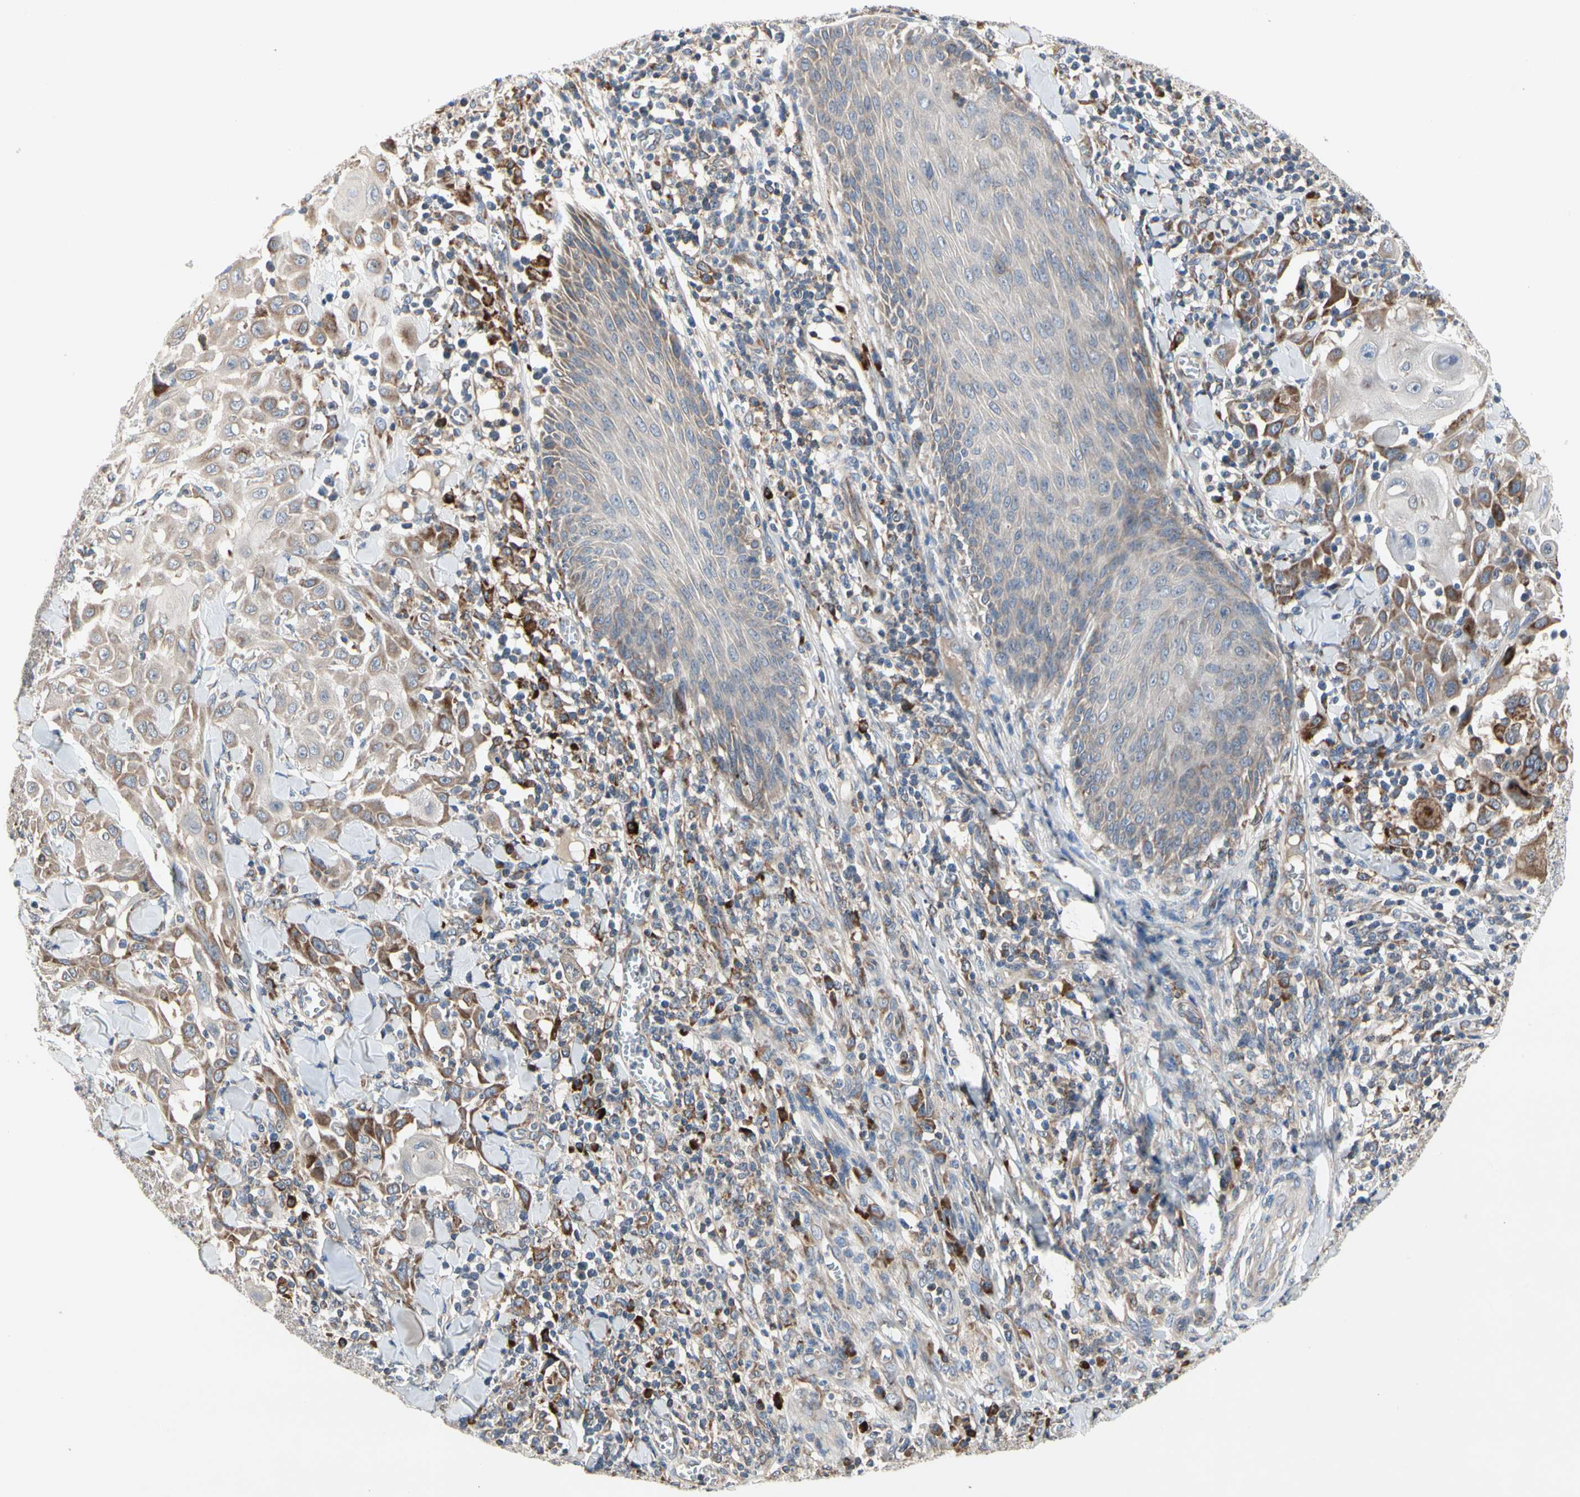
{"staining": {"intensity": "weak", "quantity": ">75%", "location": "cytoplasmic/membranous"}, "tissue": "skin cancer", "cell_type": "Tumor cells", "image_type": "cancer", "snomed": [{"axis": "morphology", "description": "Squamous cell carcinoma, NOS"}, {"axis": "topography", "description": "Skin"}], "caption": "Weak cytoplasmic/membranous positivity is seen in approximately >75% of tumor cells in skin squamous cell carcinoma.", "gene": "MMEL1", "patient": {"sex": "male", "age": 24}}